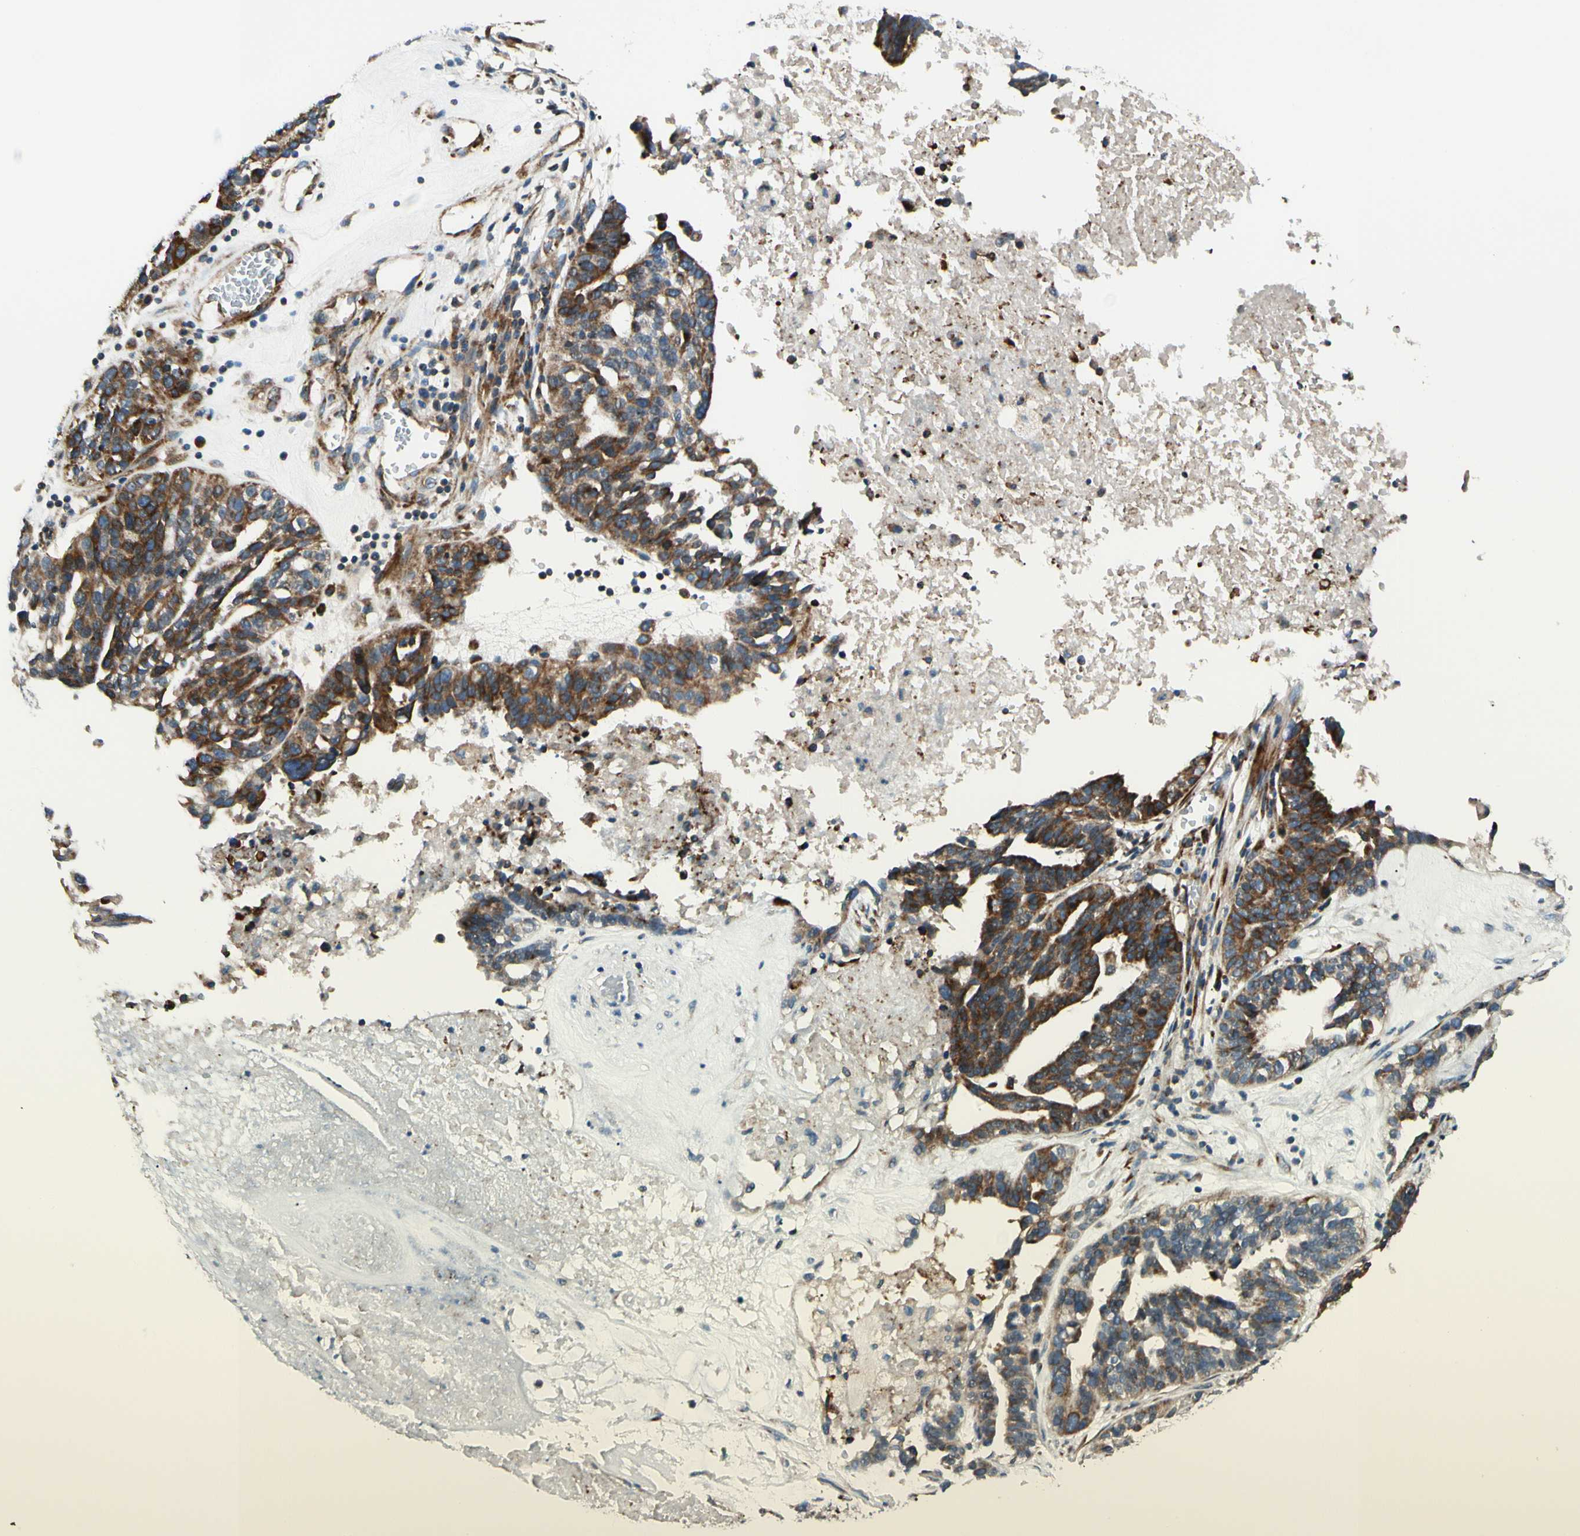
{"staining": {"intensity": "strong", "quantity": ">75%", "location": "cytoplasmic/membranous"}, "tissue": "ovarian cancer", "cell_type": "Tumor cells", "image_type": "cancer", "snomed": [{"axis": "morphology", "description": "Cystadenocarcinoma, serous, NOS"}, {"axis": "topography", "description": "Ovary"}], "caption": "IHC histopathology image of ovarian cancer stained for a protein (brown), which demonstrates high levels of strong cytoplasmic/membranous staining in about >75% of tumor cells.", "gene": "MRPL9", "patient": {"sex": "female", "age": 59}}